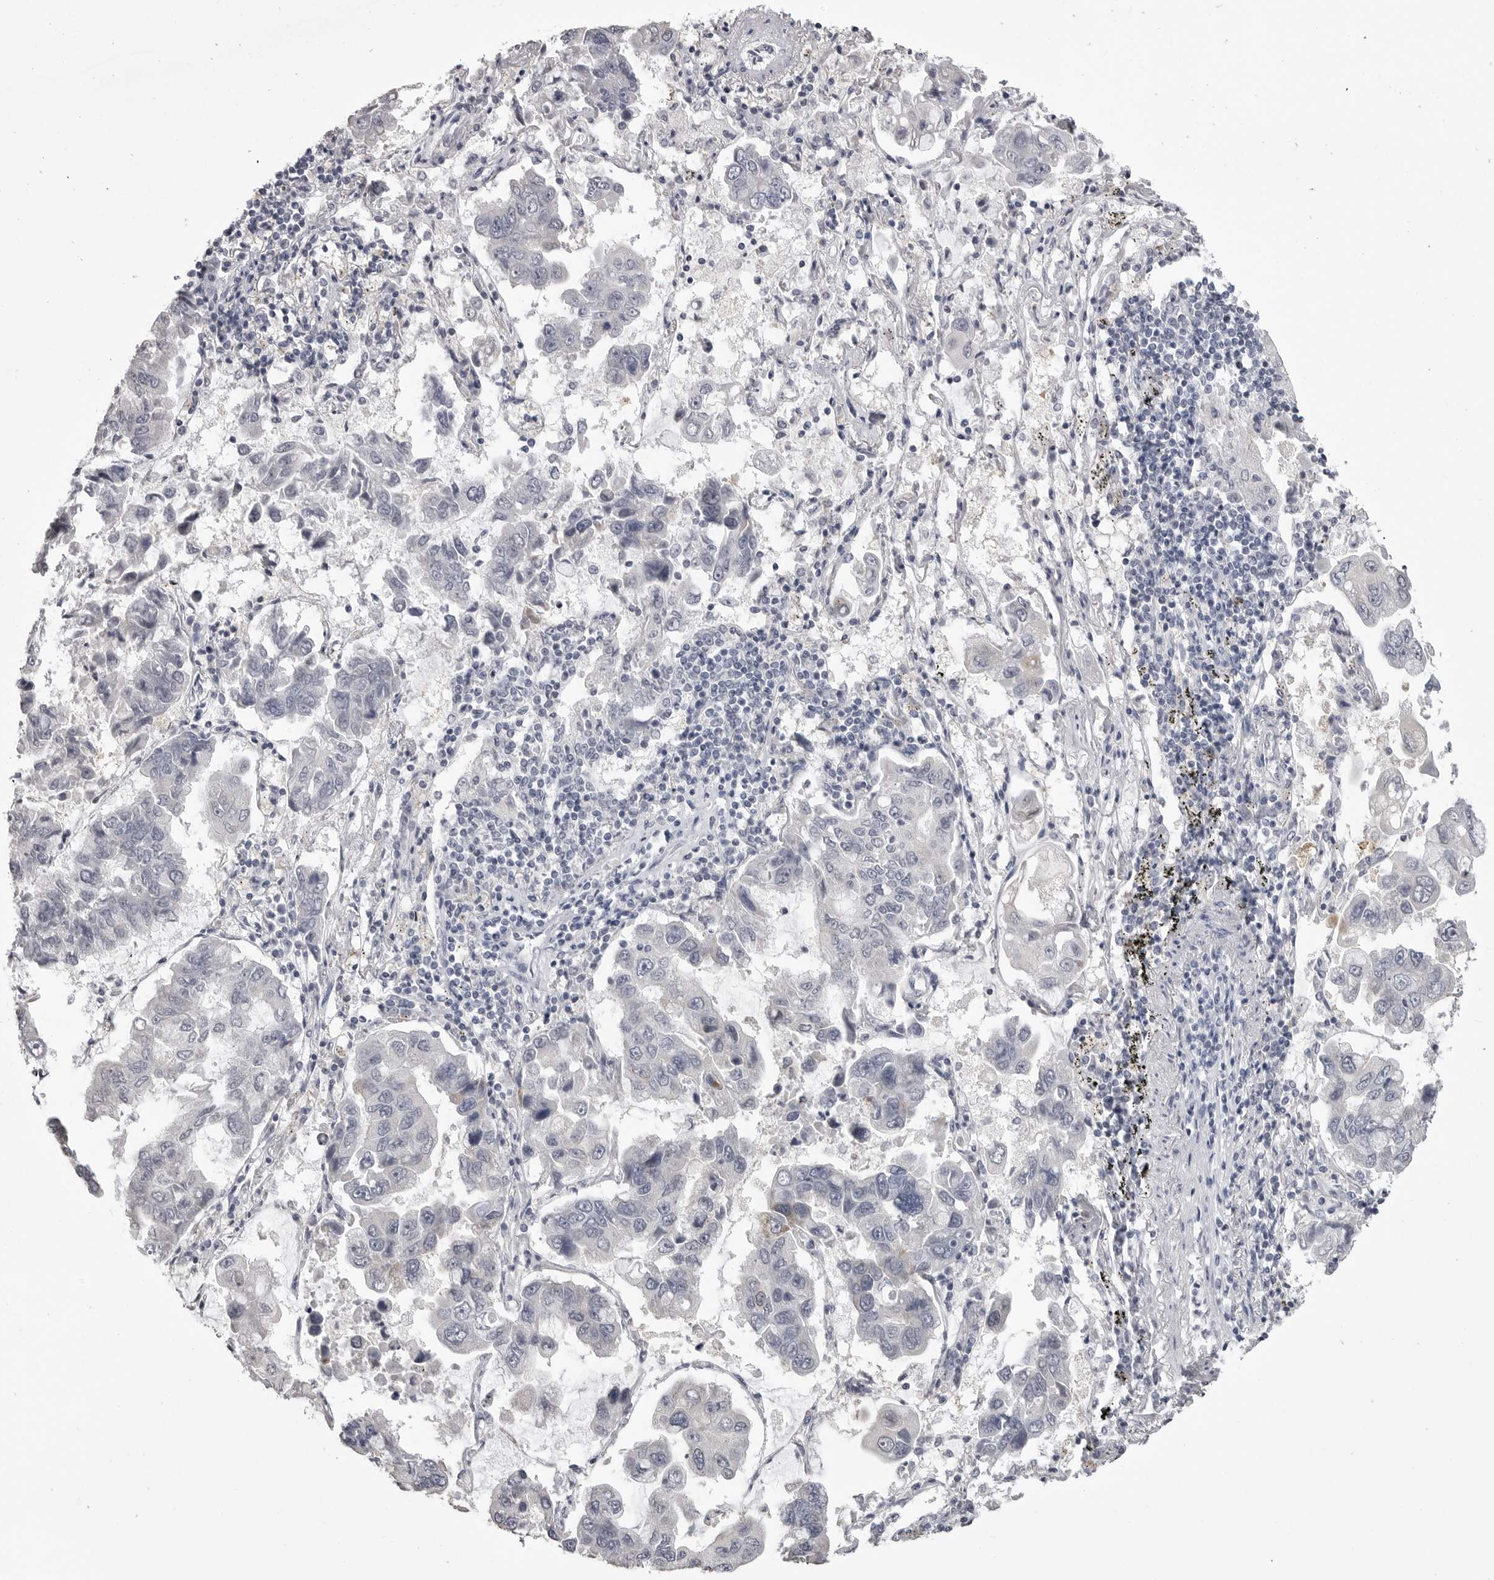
{"staining": {"intensity": "negative", "quantity": "none", "location": "none"}, "tissue": "lung cancer", "cell_type": "Tumor cells", "image_type": "cancer", "snomed": [{"axis": "morphology", "description": "Adenocarcinoma, NOS"}, {"axis": "topography", "description": "Lung"}], "caption": "A high-resolution micrograph shows immunohistochemistry staining of lung adenocarcinoma, which exhibits no significant staining in tumor cells. (DAB (3,3'-diaminobenzidine) IHC visualized using brightfield microscopy, high magnification).", "gene": "GPN2", "patient": {"sex": "male", "age": 64}}